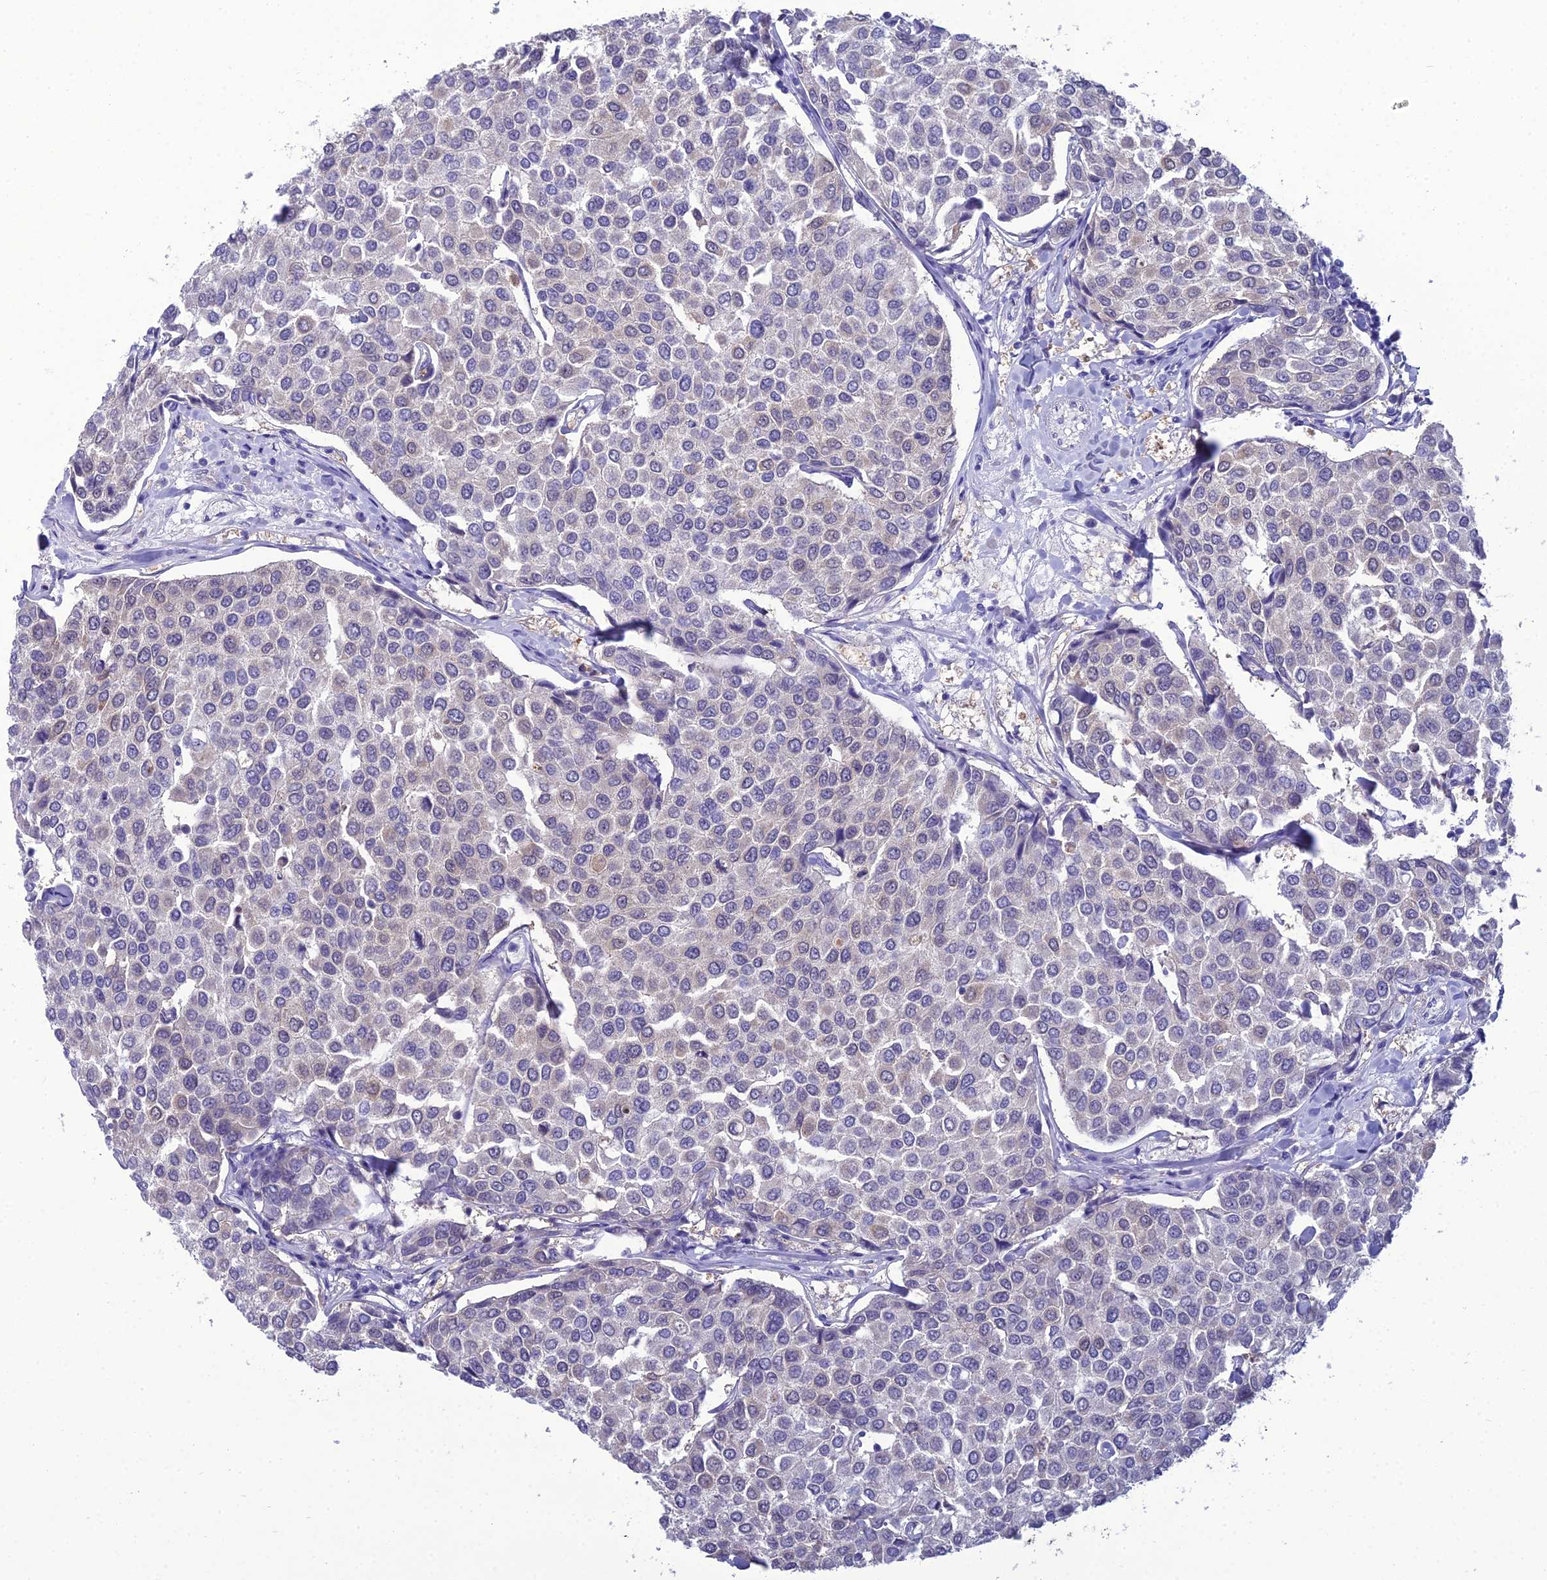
{"staining": {"intensity": "negative", "quantity": "none", "location": "none"}, "tissue": "breast cancer", "cell_type": "Tumor cells", "image_type": "cancer", "snomed": [{"axis": "morphology", "description": "Duct carcinoma"}, {"axis": "topography", "description": "Breast"}], "caption": "The immunohistochemistry (IHC) photomicrograph has no significant staining in tumor cells of breast cancer tissue.", "gene": "GNPNAT1", "patient": {"sex": "female", "age": 55}}